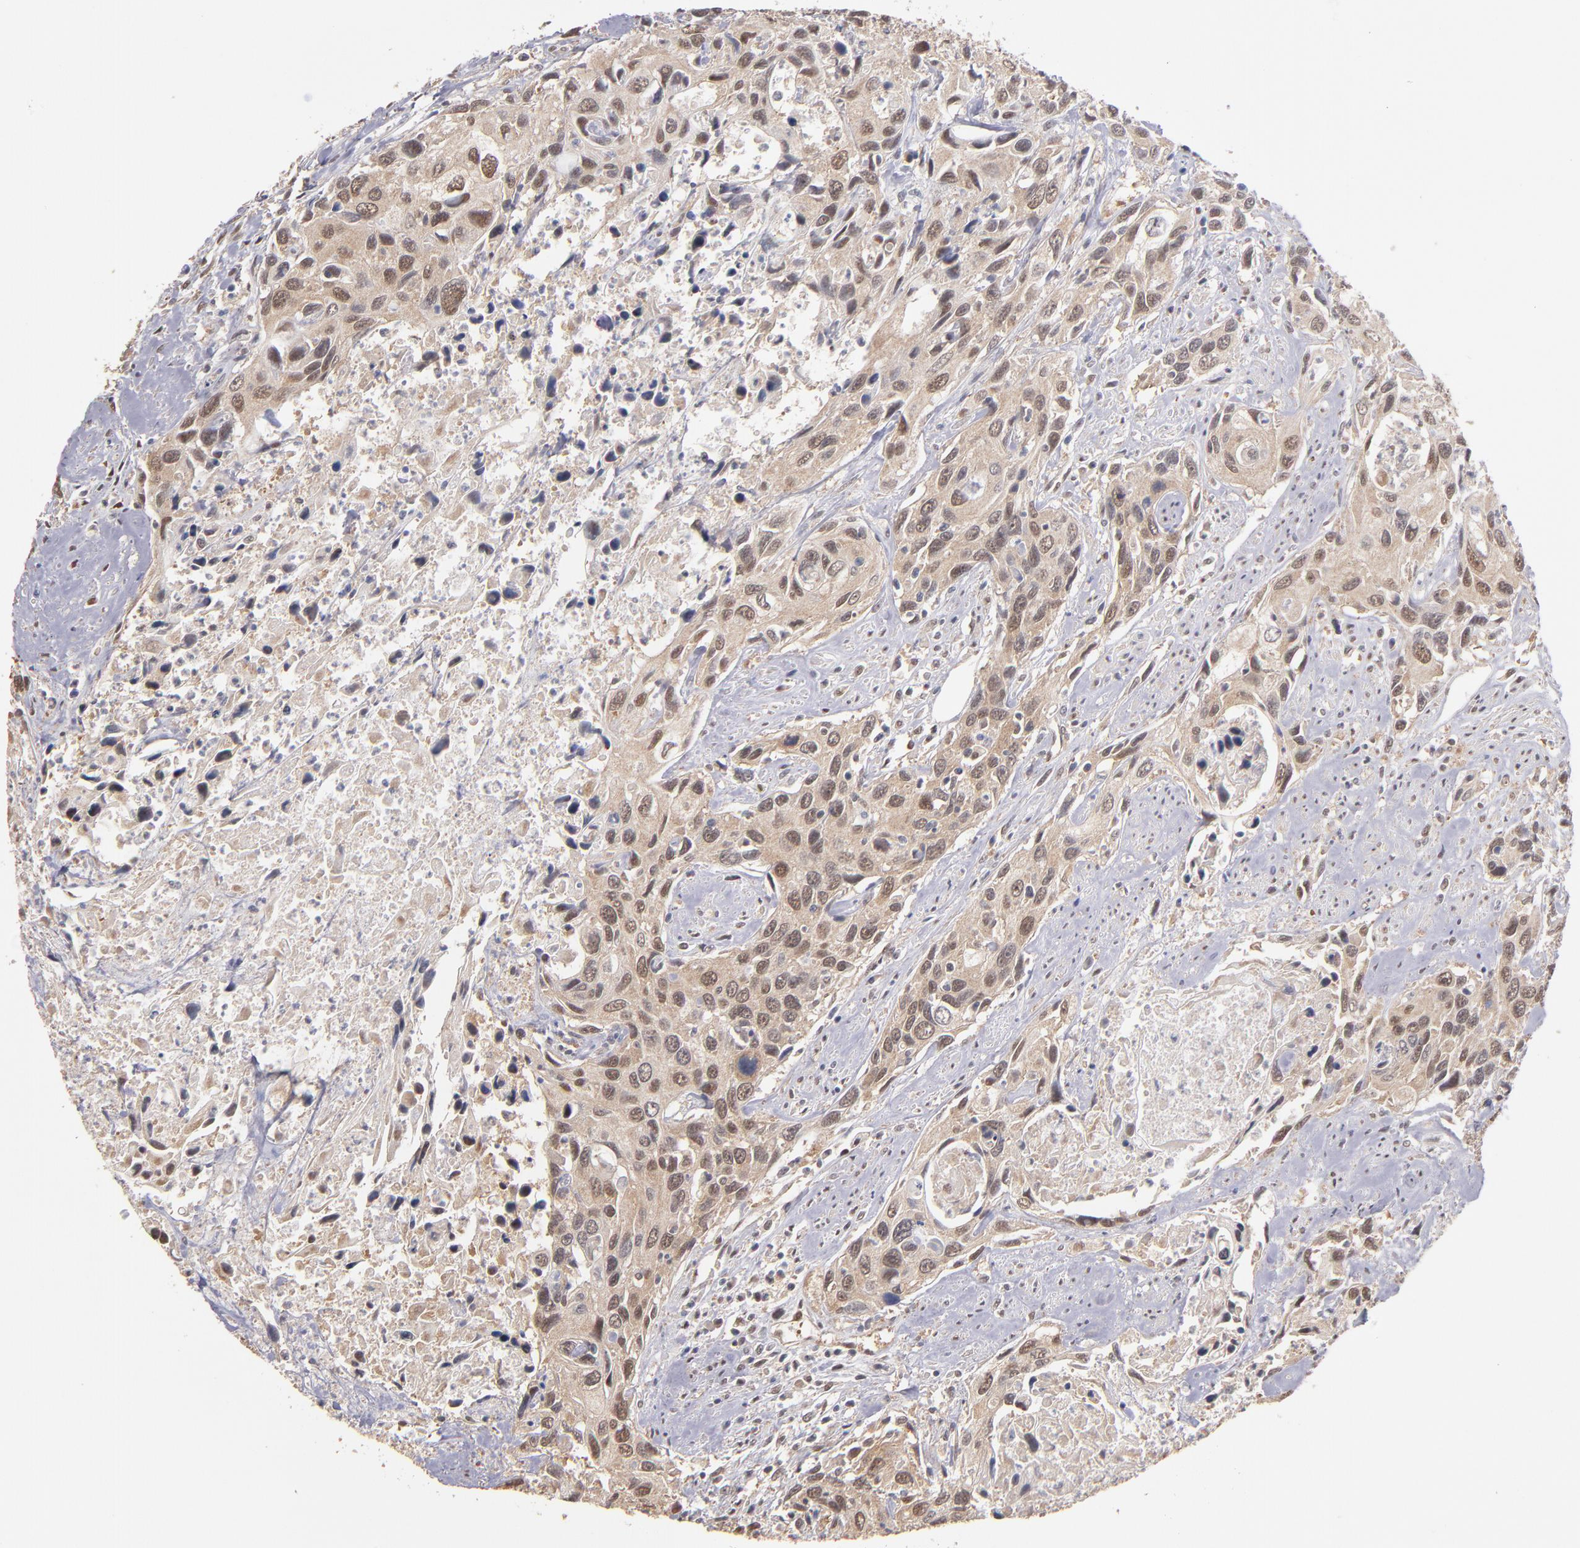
{"staining": {"intensity": "weak", "quantity": ">75%", "location": "cytoplasmic/membranous,nuclear"}, "tissue": "urothelial cancer", "cell_type": "Tumor cells", "image_type": "cancer", "snomed": [{"axis": "morphology", "description": "Urothelial carcinoma, High grade"}, {"axis": "topography", "description": "Urinary bladder"}], "caption": "Immunohistochemistry (IHC) image of neoplastic tissue: urothelial cancer stained using immunohistochemistry displays low levels of weak protein expression localized specifically in the cytoplasmic/membranous and nuclear of tumor cells, appearing as a cytoplasmic/membranous and nuclear brown color.", "gene": "PSMD10", "patient": {"sex": "male", "age": 71}}